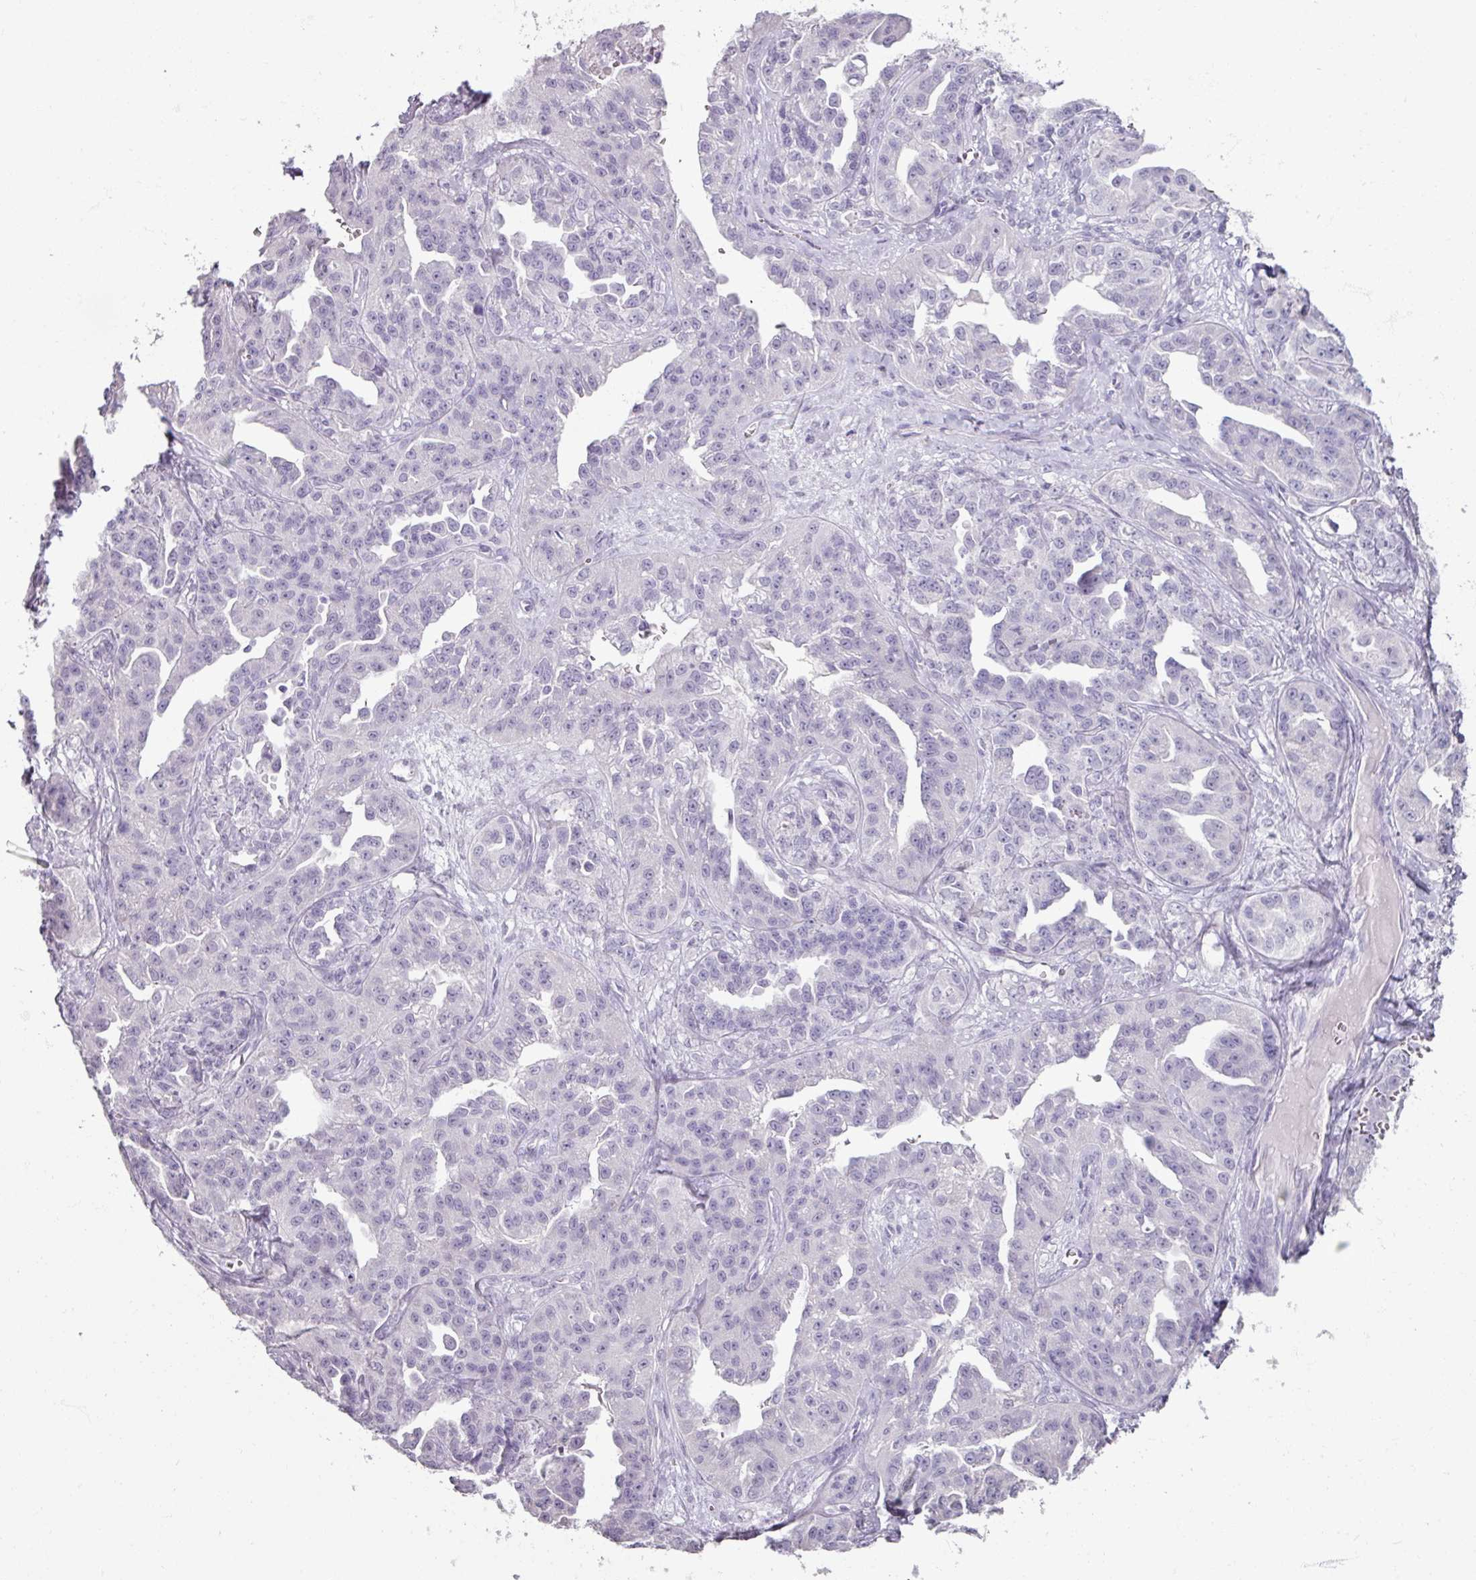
{"staining": {"intensity": "negative", "quantity": "none", "location": "none"}, "tissue": "ovarian cancer", "cell_type": "Tumor cells", "image_type": "cancer", "snomed": [{"axis": "morphology", "description": "Cystadenocarcinoma, serous, NOS"}, {"axis": "topography", "description": "Ovary"}], "caption": "This is an immunohistochemistry image of human serous cystadenocarcinoma (ovarian). There is no staining in tumor cells.", "gene": "ARG1", "patient": {"sex": "female", "age": 75}}